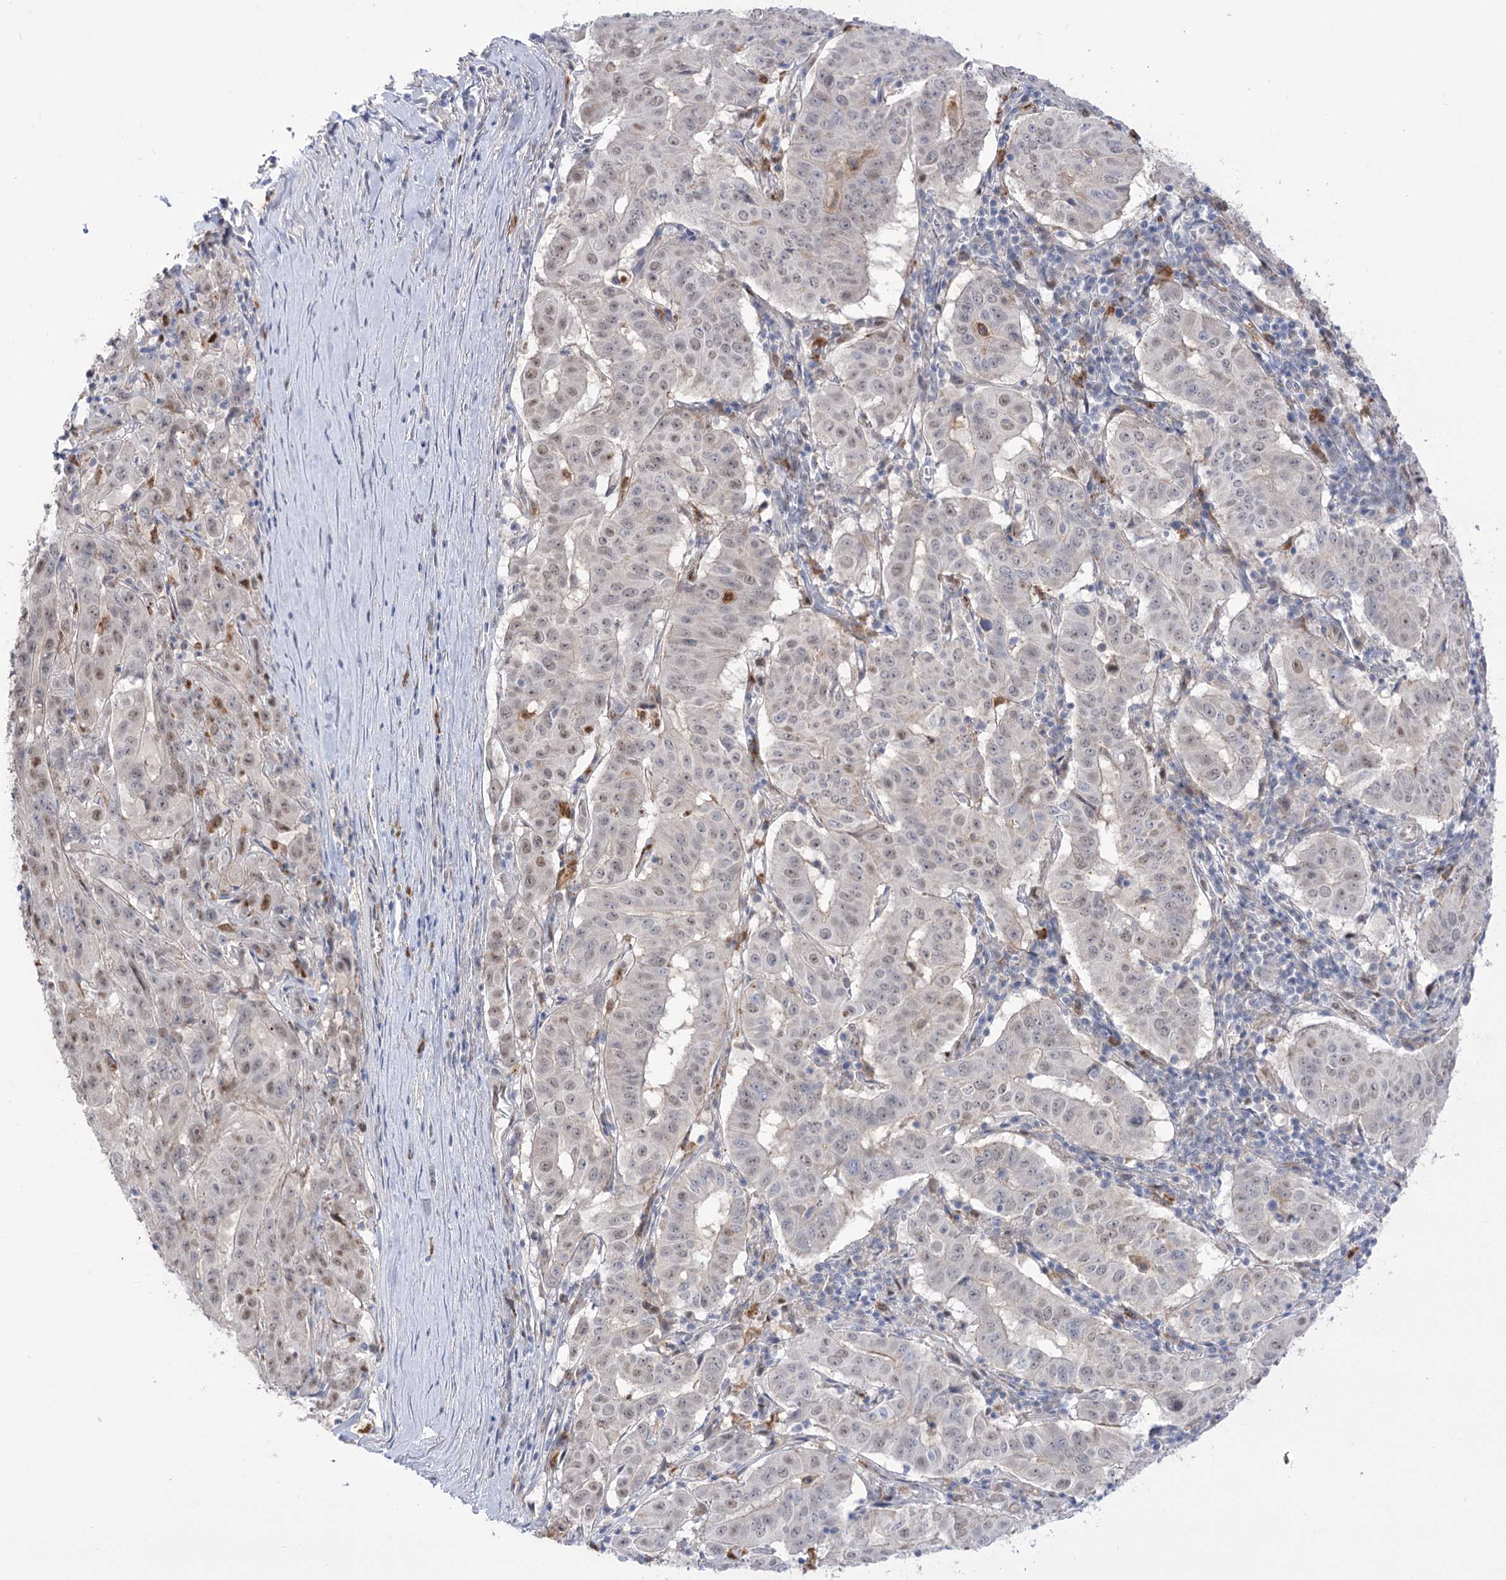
{"staining": {"intensity": "weak", "quantity": "<25%", "location": "nuclear"}, "tissue": "pancreatic cancer", "cell_type": "Tumor cells", "image_type": "cancer", "snomed": [{"axis": "morphology", "description": "Adenocarcinoma, NOS"}, {"axis": "topography", "description": "Pancreas"}], "caption": "High magnification brightfield microscopy of adenocarcinoma (pancreatic) stained with DAB (brown) and counterstained with hematoxylin (blue): tumor cells show no significant expression.", "gene": "SIAE", "patient": {"sex": "male", "age": 63}}